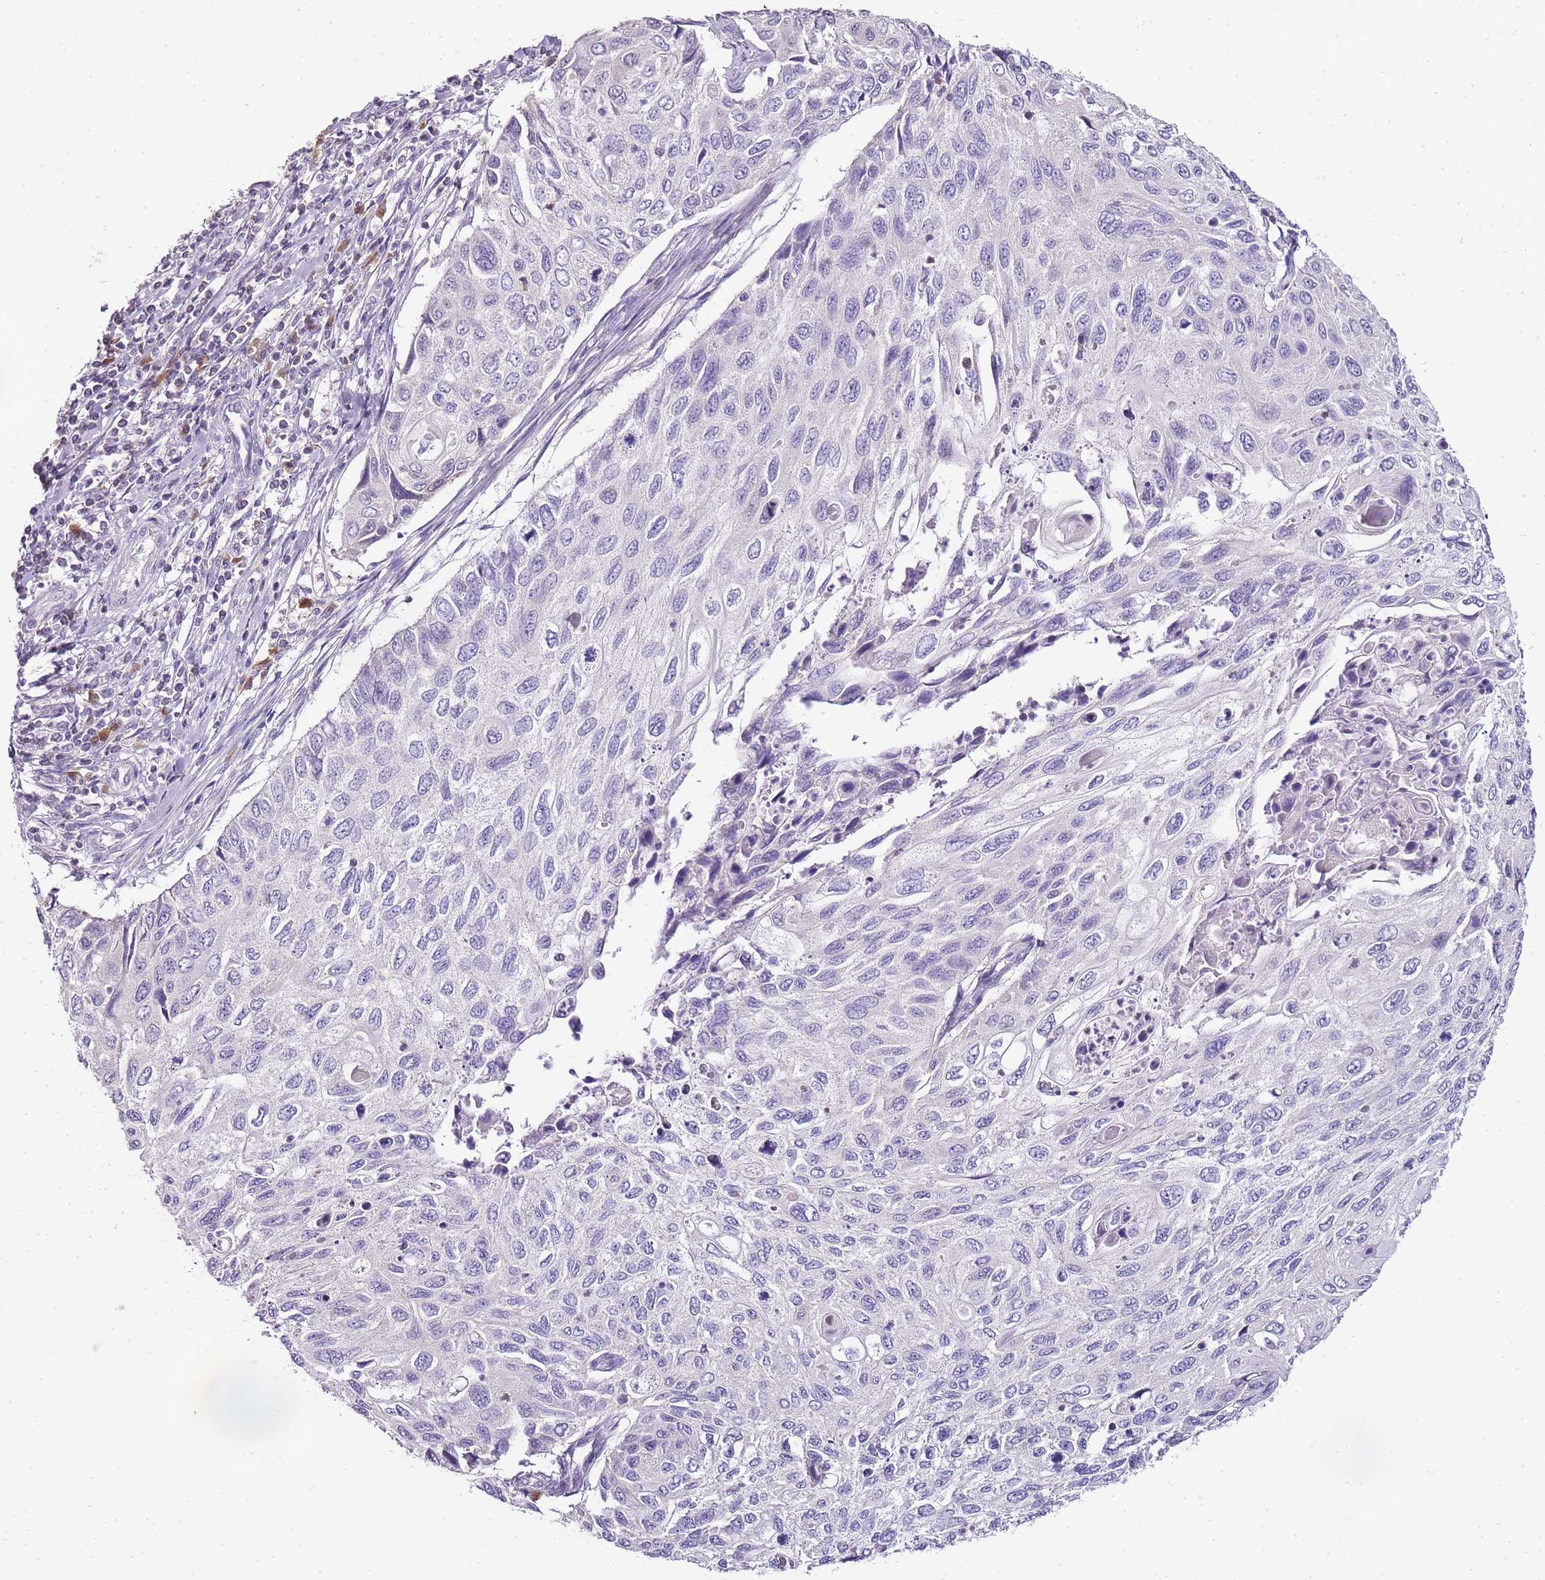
{"staining": {"intensity": "negative", "quantity": "none", "location": "none"}, "tissue": "cervical cancer", "cell_type": "Tumor cells", "image_type": "cancer", "snomed": [{"axis": "morphology", "description": "Squamous cell carcinoma, NOS"}, {"axis": "topography", "description": "Cervix"}], "caption": "IHC histopathology image of neoplastic tissue: cervical cancer stained with DAB (3,3'-diaminobenzidine) reveals no significant protein staining in tumor cells.", "gene": "ZBP1", "patient": {"sex": "female", "age": 70}}